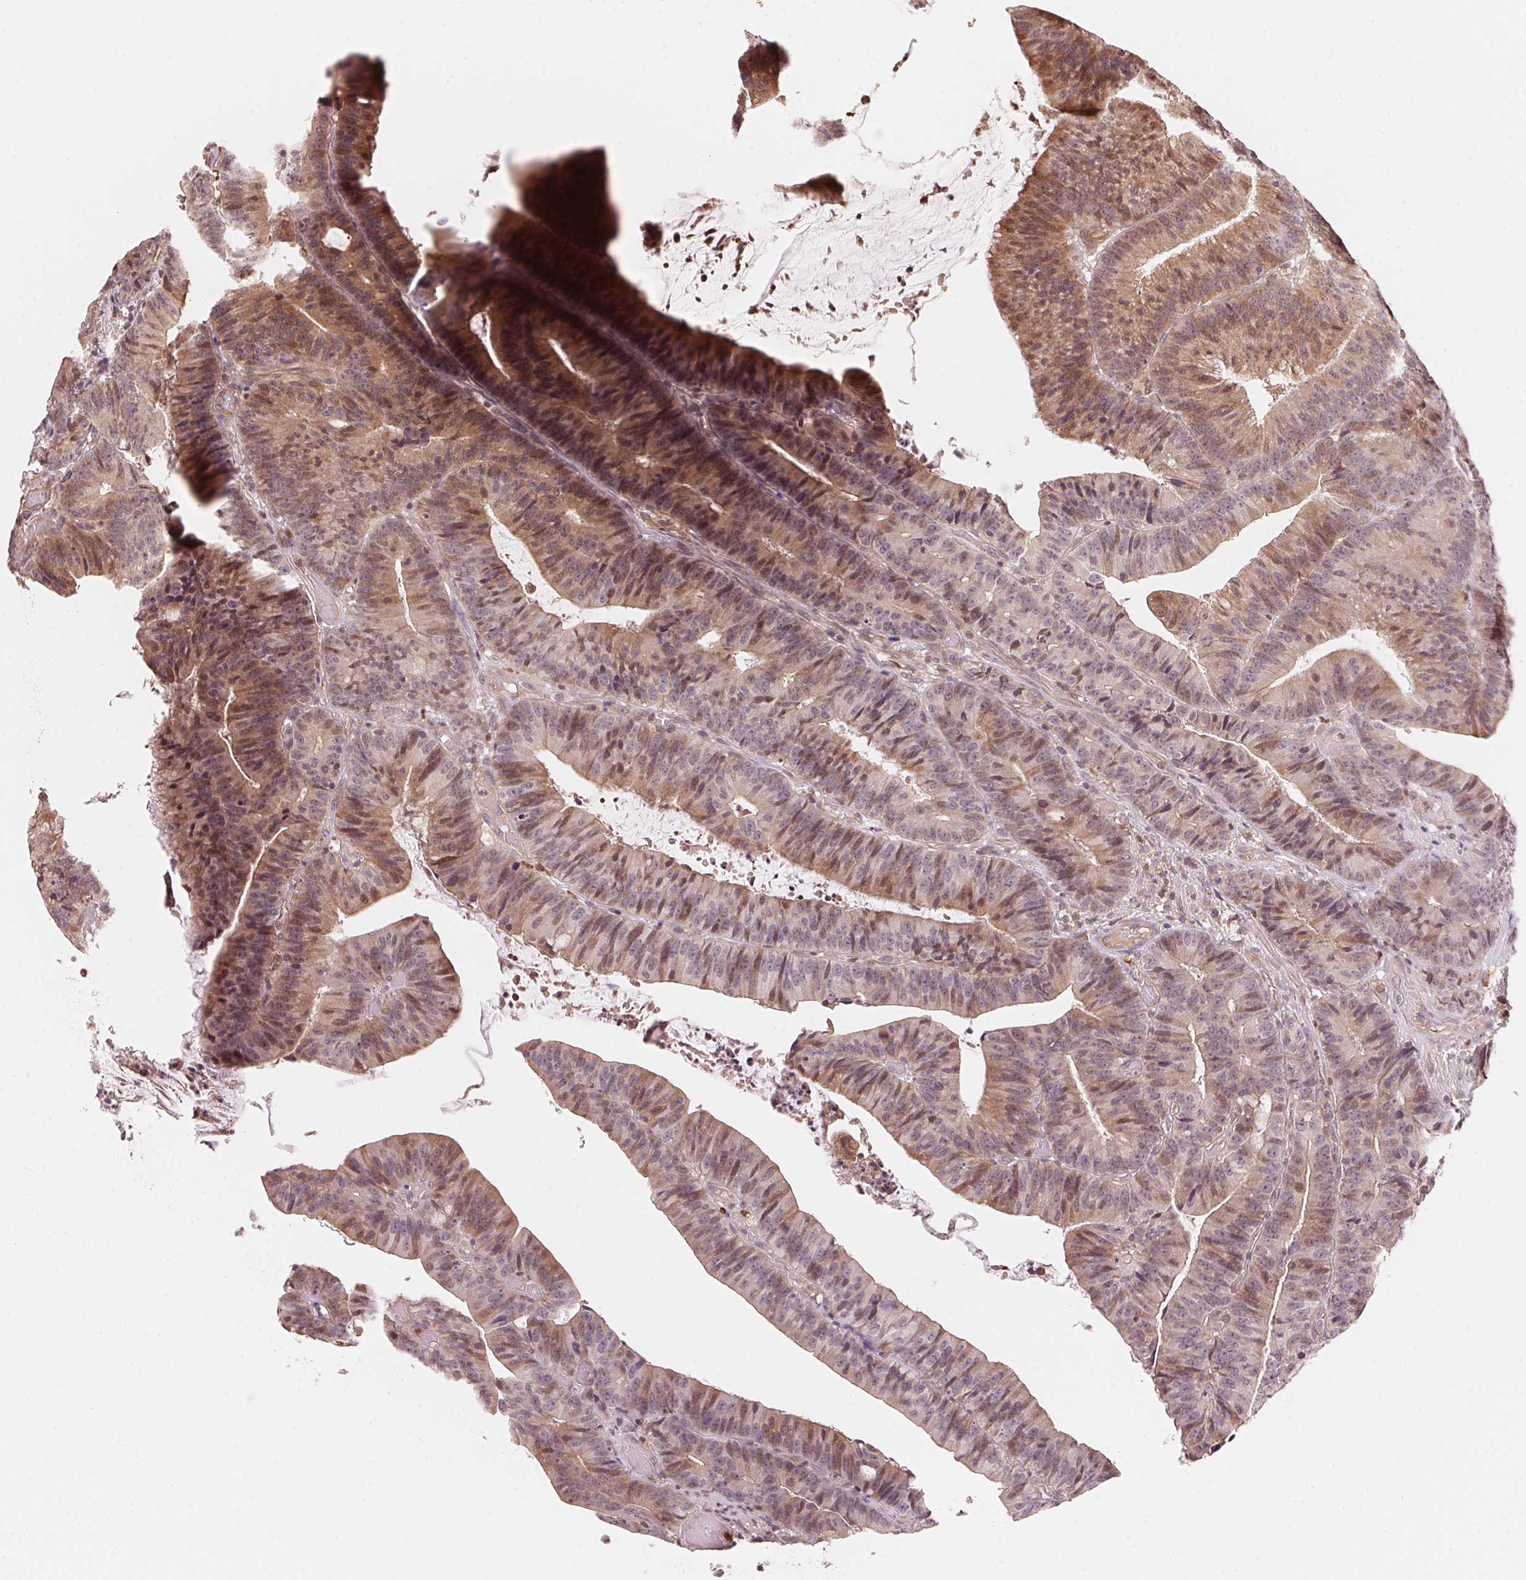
{"staining": {"intensity": "moderate", "quantity": "25%-75%", "location": "cytoplasmic/membranous,nuclear"}, "tissue": "colorectal cancer", "cell_type": "Tumor cells", "image_type": "cancer", "snomed": [{"axis": "morphology", "description": "Adenocarcinoma, NOS"}, {"axis": "topography", "description": "Colon"}], "caption": "Immunohistochemical staining of human colorectal cancer (adenocarcinoma) exhibits moderate cytoplasmic/membranous and nuclear protein expression in approximately 25%-75% of tumor cells. The staining was performed using DAB (3,3'-diaminobenzidine), with brown indicating positive protein expression. Nuclei are stained blue with hematoxylin.", "gene": "PRKN", "patient": {"sex": "female", "age": 78}}